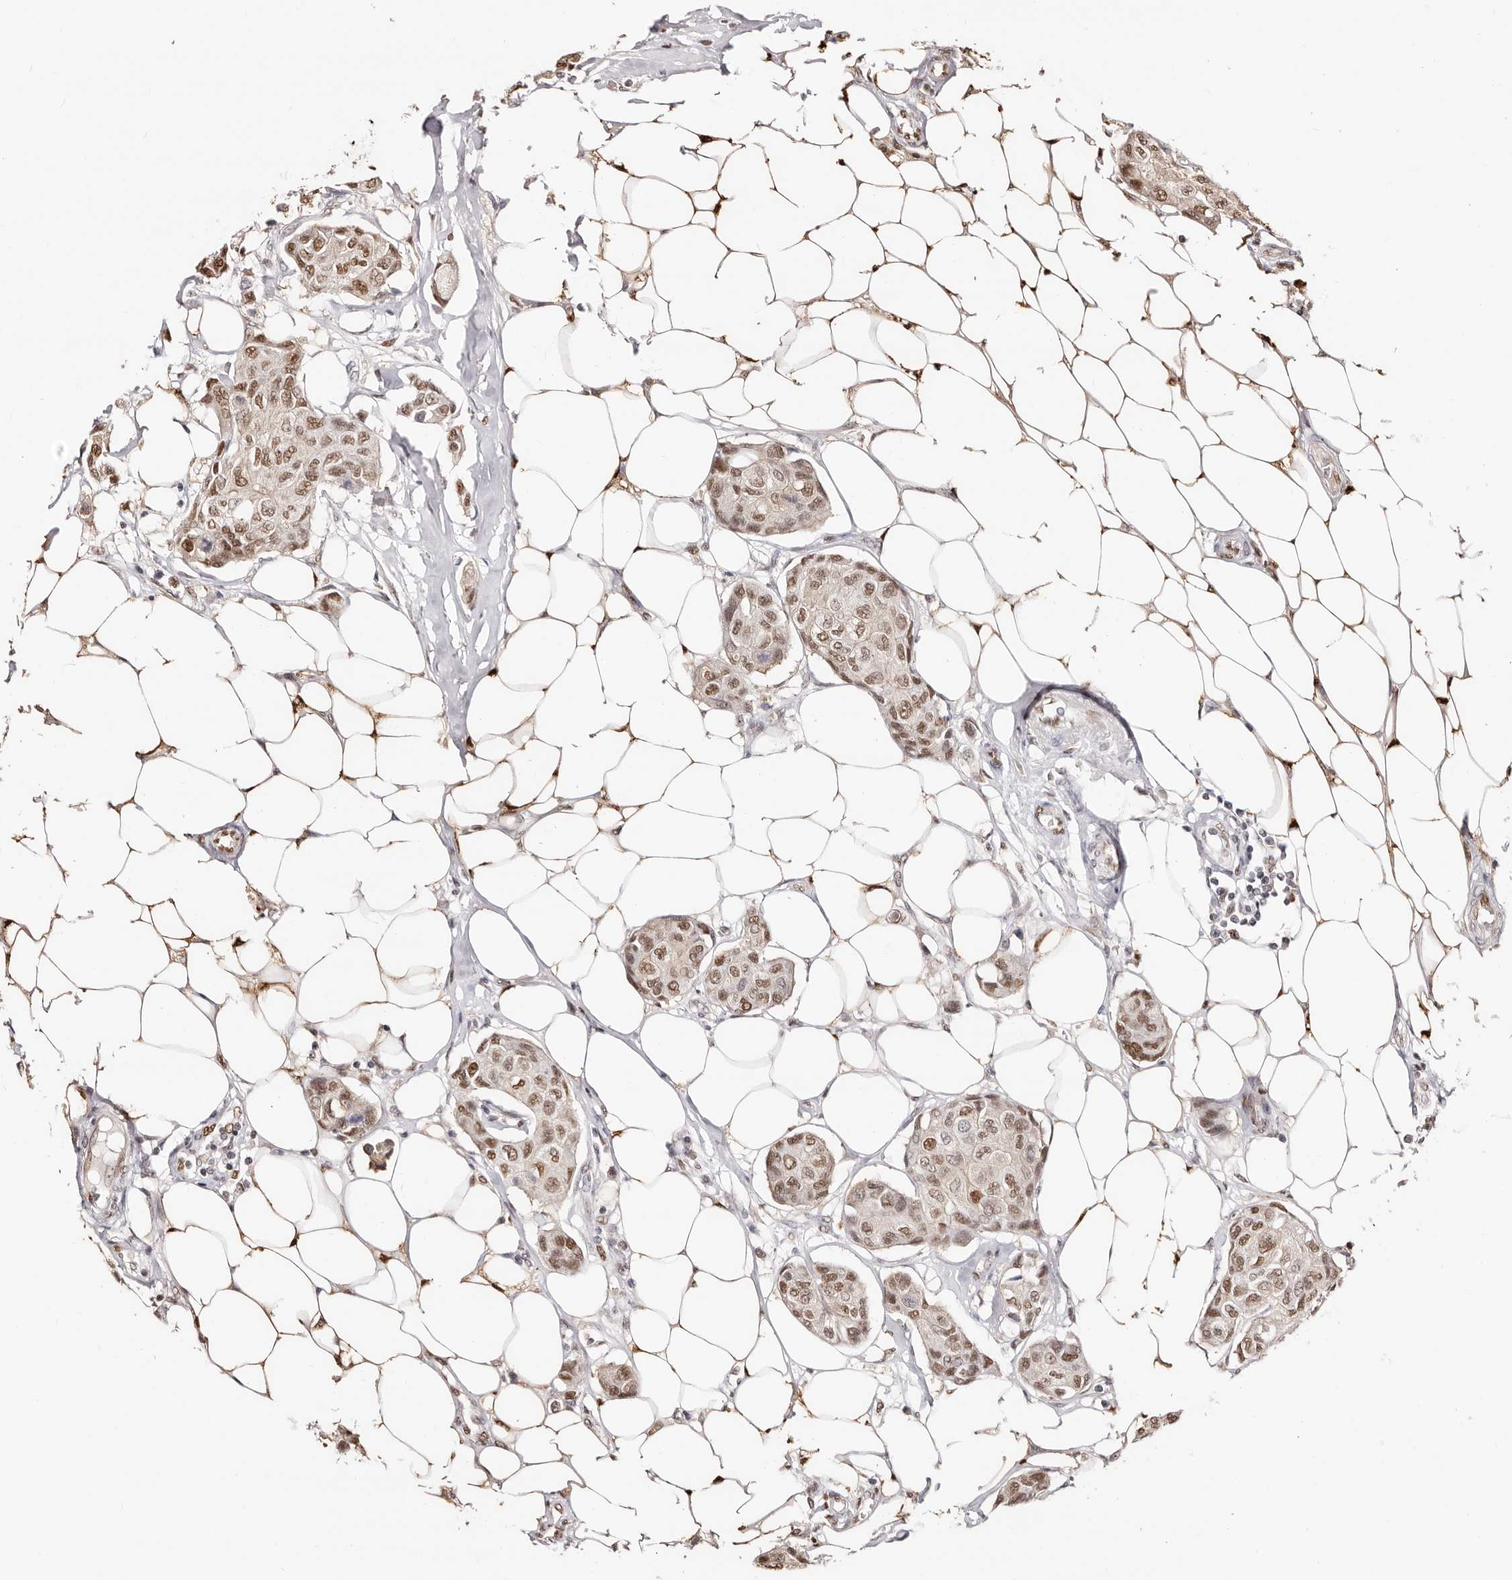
{"staining": {"intensity": "moderate", "quantity": ">75%", "location": "nuclear"}, "tissue": "breast cancer", "cell_type": "Tumor cells", "image_type": "cancer", "snomed": [{"axis": "morphology", "description": "Duct carcinoma"}, {"axis": "topography", "description": "Breast"}], "caption": "An image of breast cancer stained for a protein demonstrates moderate nuclear brown staining in tumor cells.", "gene": "TKT", "patient": {"sex": "female", "age": 80}}